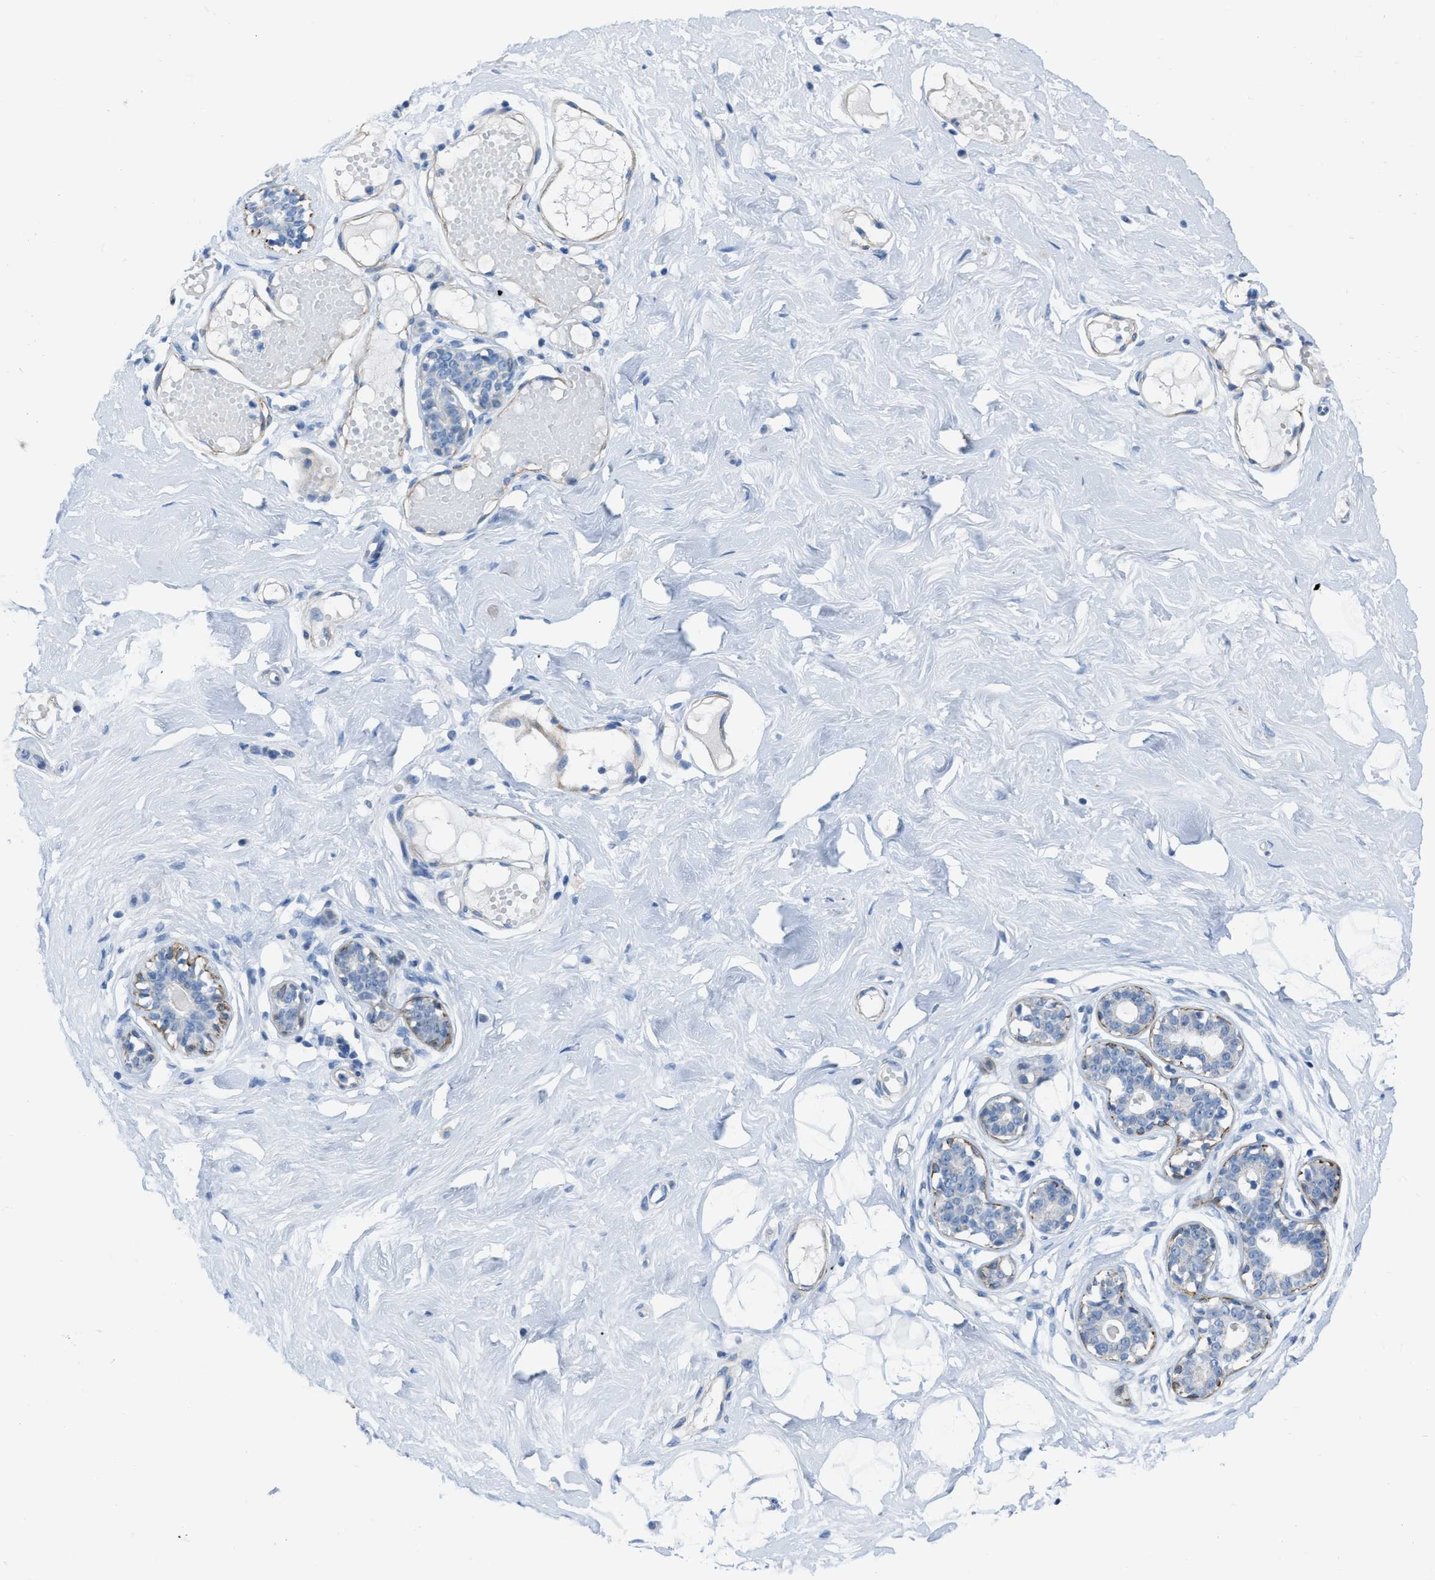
{"staining": {"intensity": "negative", "quantity": "none", "location": "none"}, "tissue": "breast", "cell_type": "Adipocytes", "image_type": "normal", "snomed": [{"axis": "morphology", "description": "Normal tissue, NOS"}, {"axis": "topography", "description": "Breast"}], "caption": "This micrograph is of unremarkable breast stained with immunohistochemistry (IHC) to label a protein in brown with the nuclei are counter-stained blue. There is no expression in adipocytes. (DAB immunohistochemistry (IHC), high magnification).", "gene": "SPATC1L", "patient": {"sex": "female", "age": 23}}